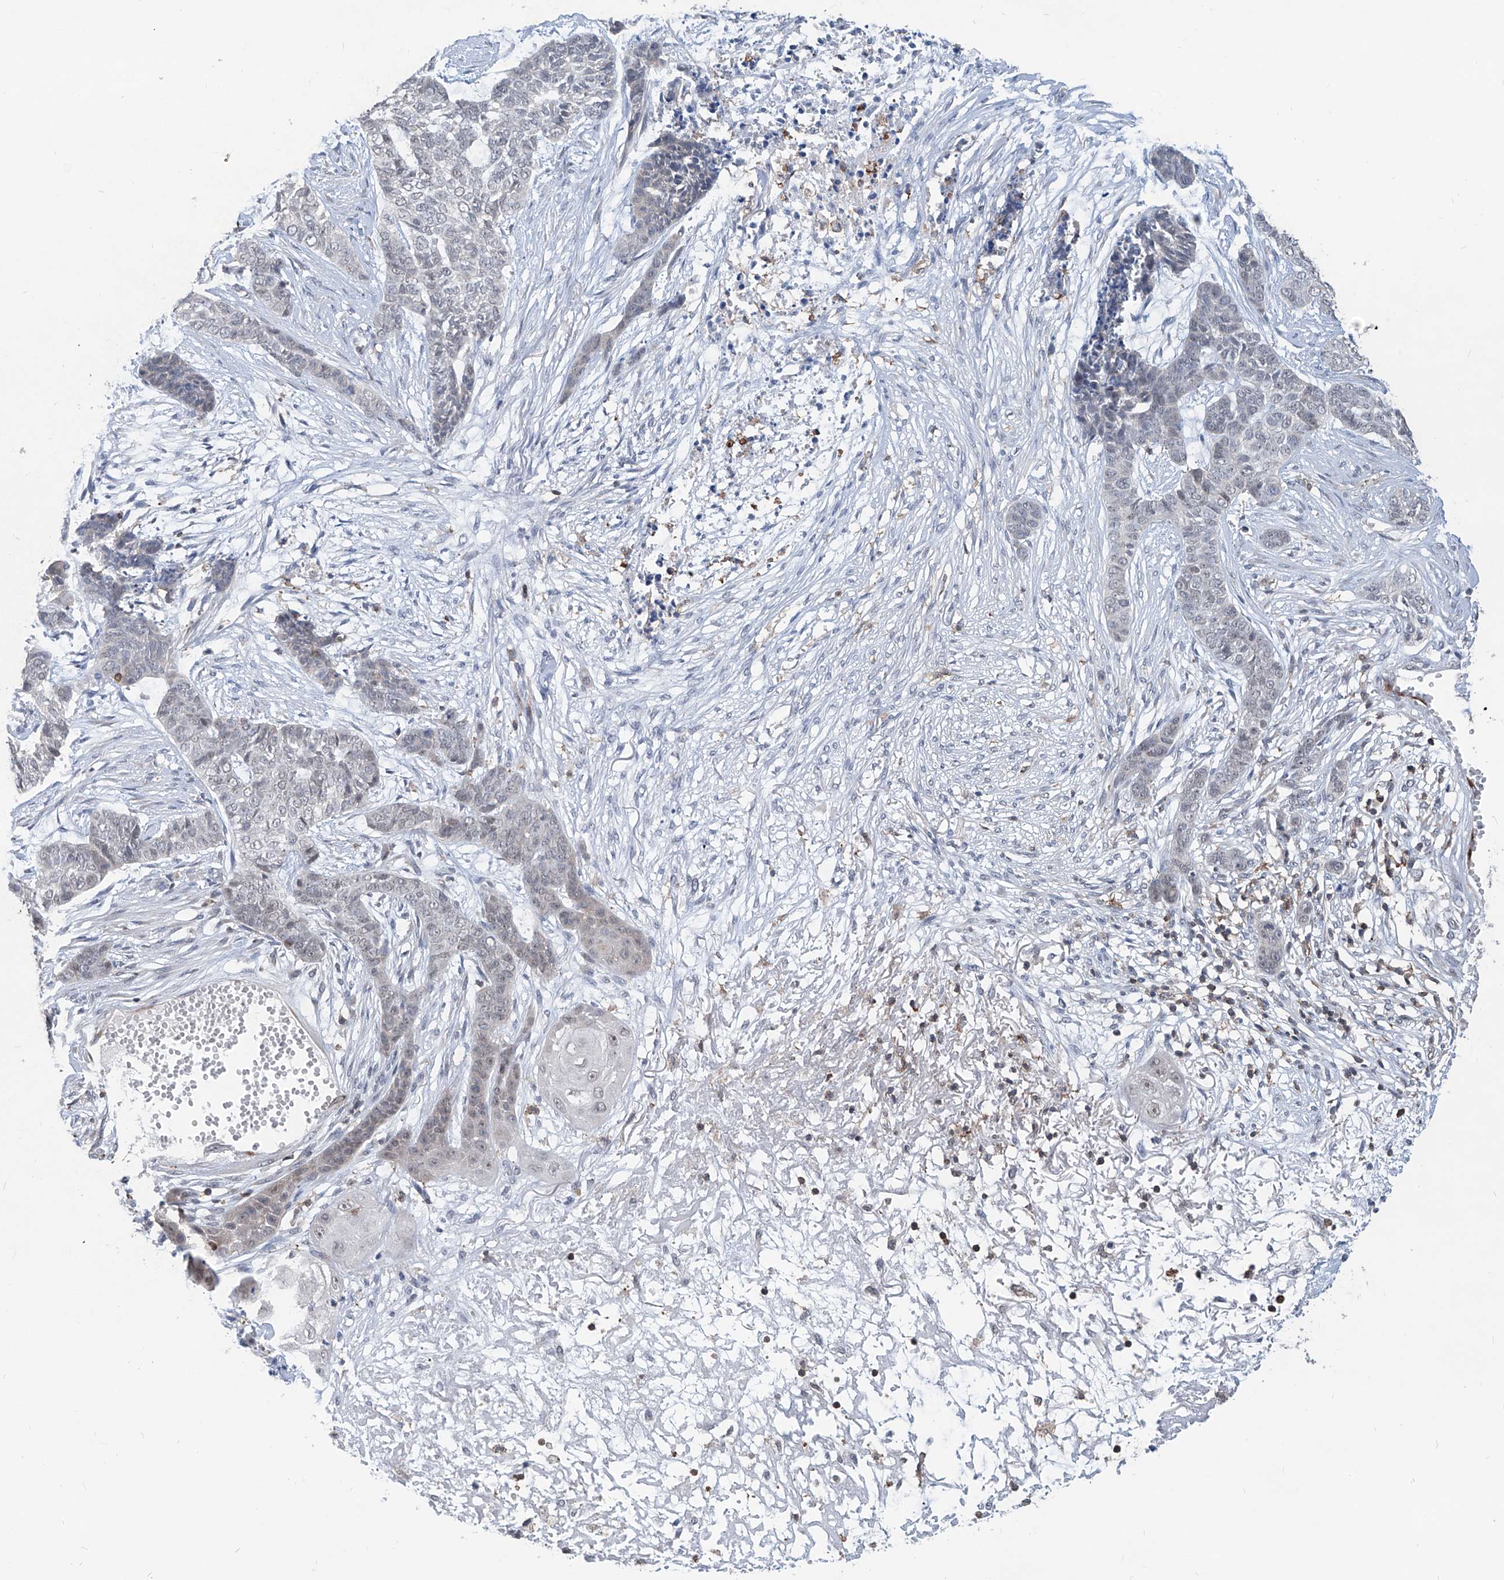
{"staining": {"intensity": "negative", "quantity": "none", "location": "none"}, "tissue": "skin cancer", "cell_type": "Tumor cells", "image_type": "cancer", "snomed": [{"axis": "morphology", "description": "Basal cell carcinoma"}, {"axis": "topography", "description": "Skin"}], "caption": "A photomicrograph of human skin cancer is negative for staining in tumor cells. Nuclei are stained in blue.", "gene": "ZBTB48", "patient": {"sex": "female", "age": 64}}